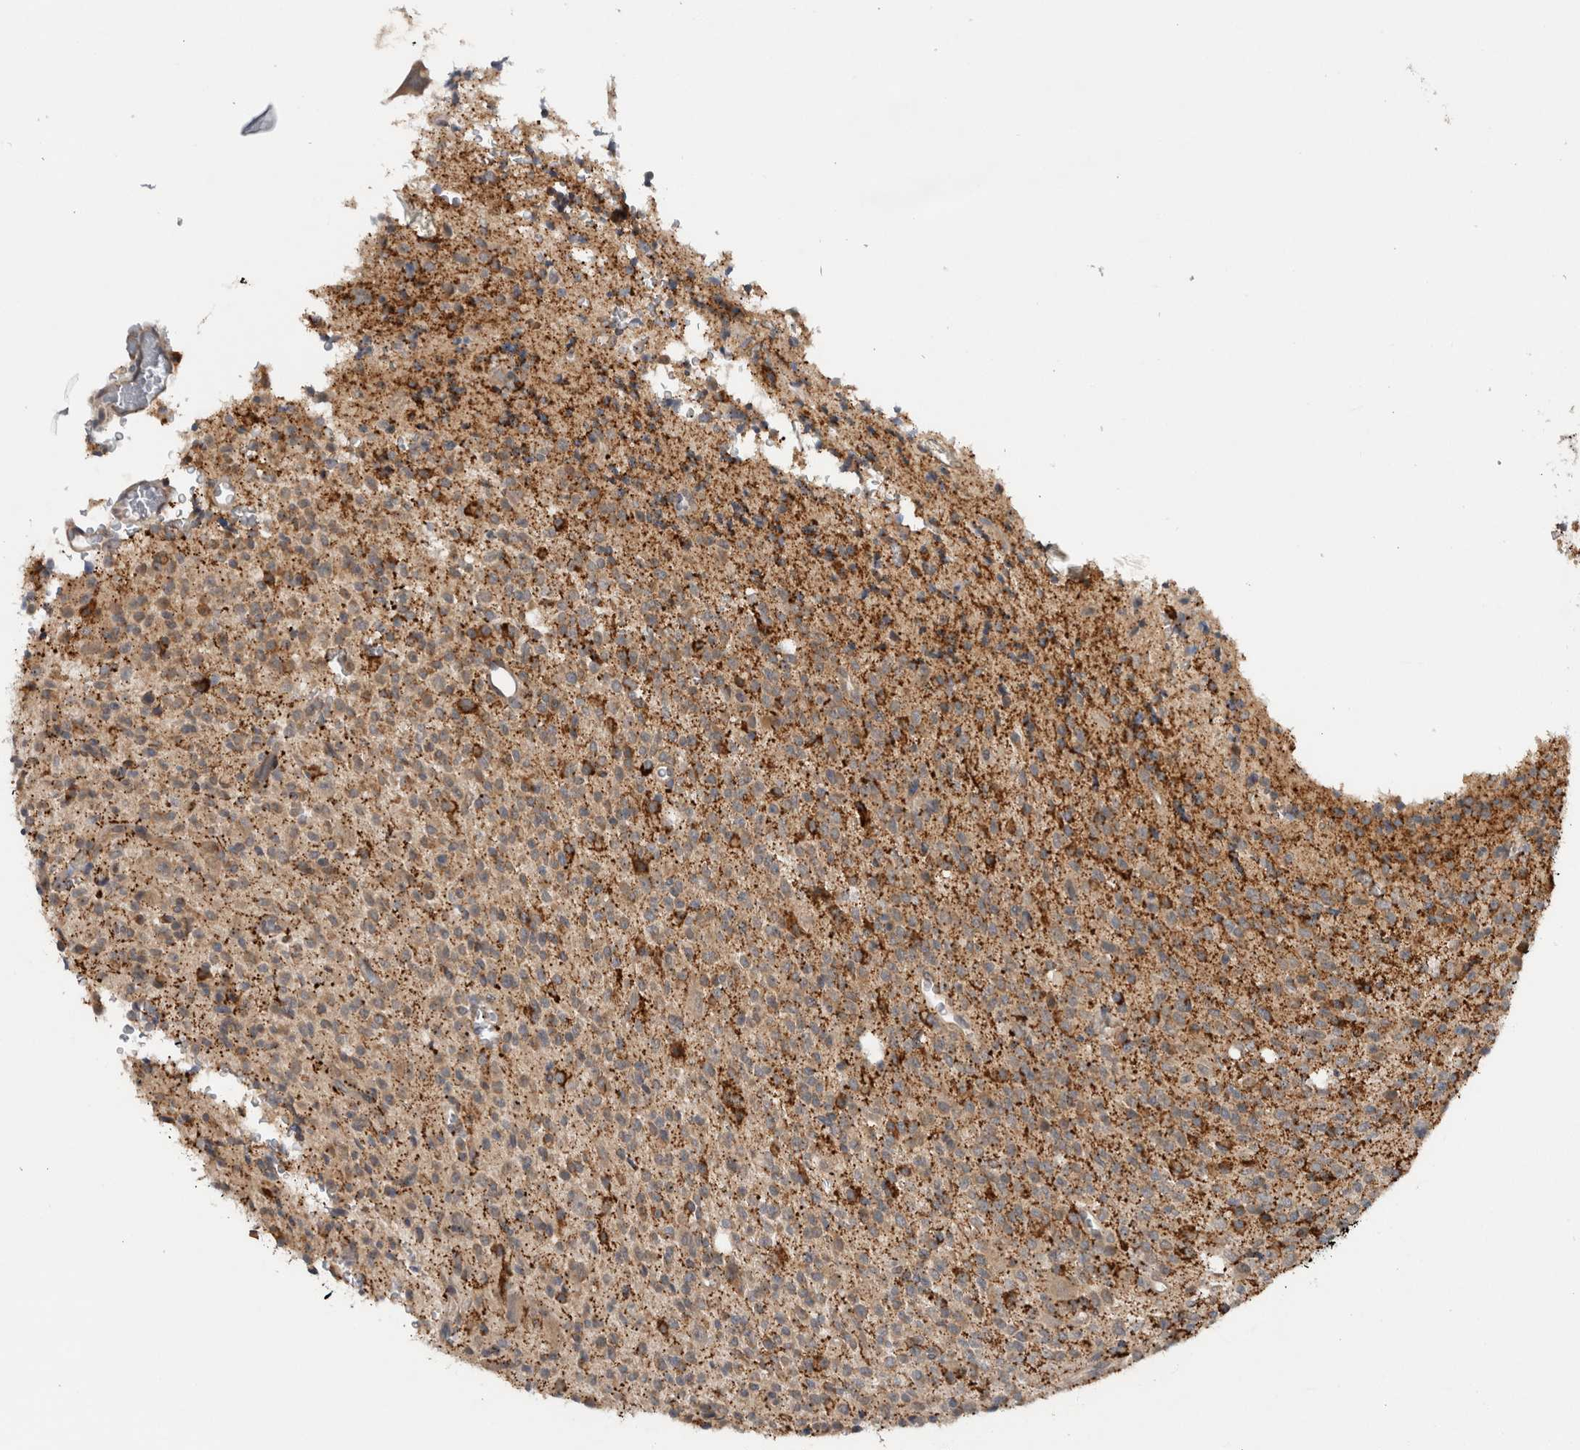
{"staining": {"intensity": "moderate", "quantity": ">75%", "location": "cytoplasmic/membranous"}, "tissue": "glioma", "cell_type": "Tumor cells", "image_type": "cancer", "snomed": [{"axis": "morphology", "description": "Glioma, malignant, High grade"}, {"axis": "topography", "description": "Brain"}], "caption": "The image shows staining of high-grade glioma (malignant), revealing moderate cytoplasmic/membranous protein expression (brown color) within tumor cells. (DAB (3,3'-diaminobenzidine) IHC, brown staining for protein, blue staining for nuclei).", "gene": "PDCD2", "patient": {"sex": "male", "age": 34}}